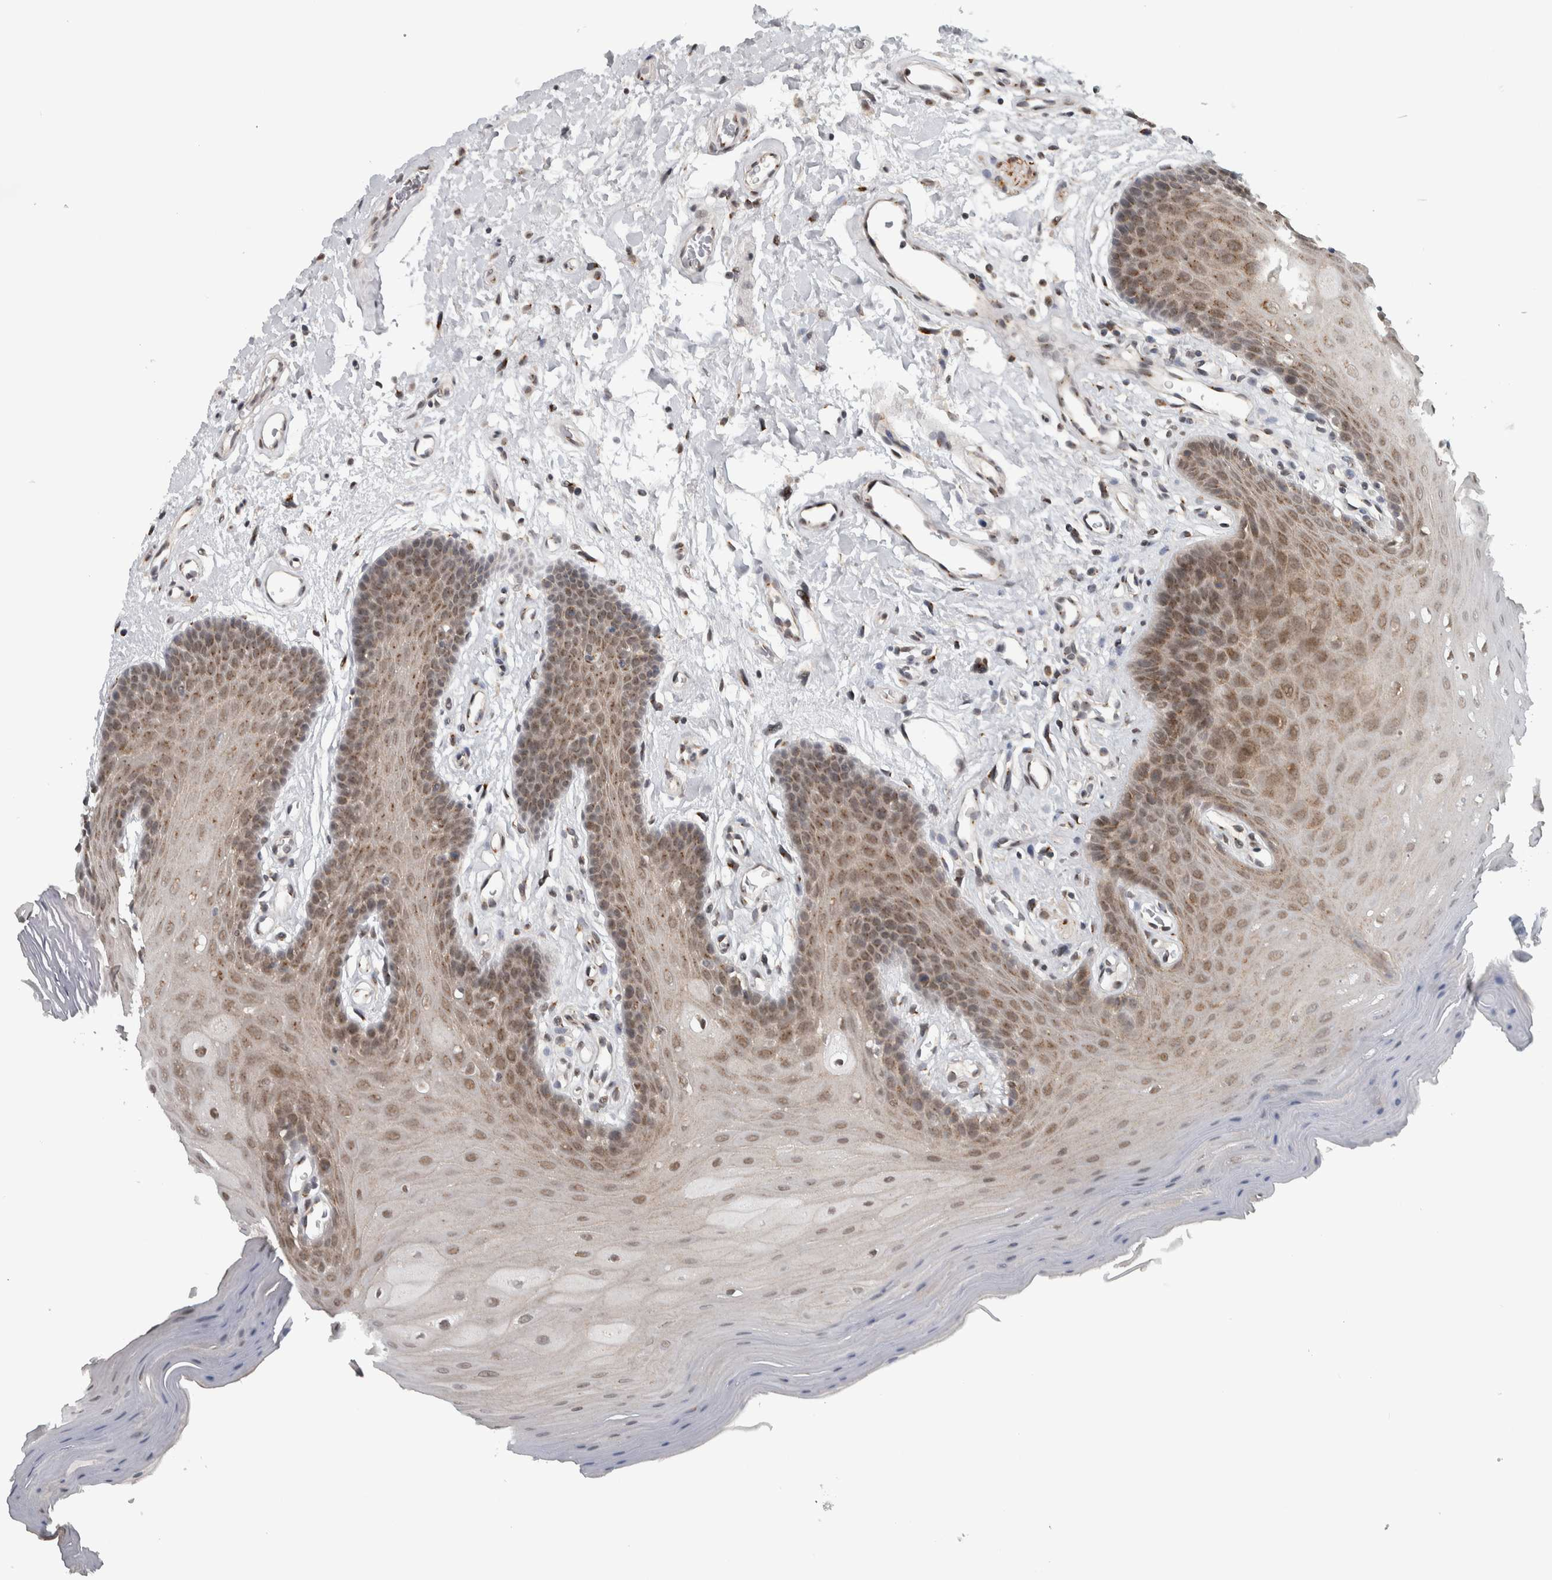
{"staining": {"intensity": "moderate", "quantity": ">75%", "location": "cytoplasmic/membranous,nuclear"}, "tissue": "oral mucosa", "cell_type": "Squamous epithelial cells", "image_type": "normal", "snomed": [{"axis": "morphology", "description": "Normal tissue, NOS"}, {"axis": "morphology", "description": "Squamous cell carcinoma, NOS"}, {"axis": "topography", "description": "Oral tissue"}, {"axis": "topography", "description": "Head-Neck"}], "caption": "Oral mucosa was stained to show a protein in brown. There is medium levels of moderate cytoplasmic/membranous,nuclear staining in approximately >75% of squamous epithelial cells. The protein of interest is stained brown, and the nuclei are stained in blue (DAB IHC with brightfield microscopy, high magnification).", "gene": "ZMYND8", "patient": {"sex": "male", "age": 71}}